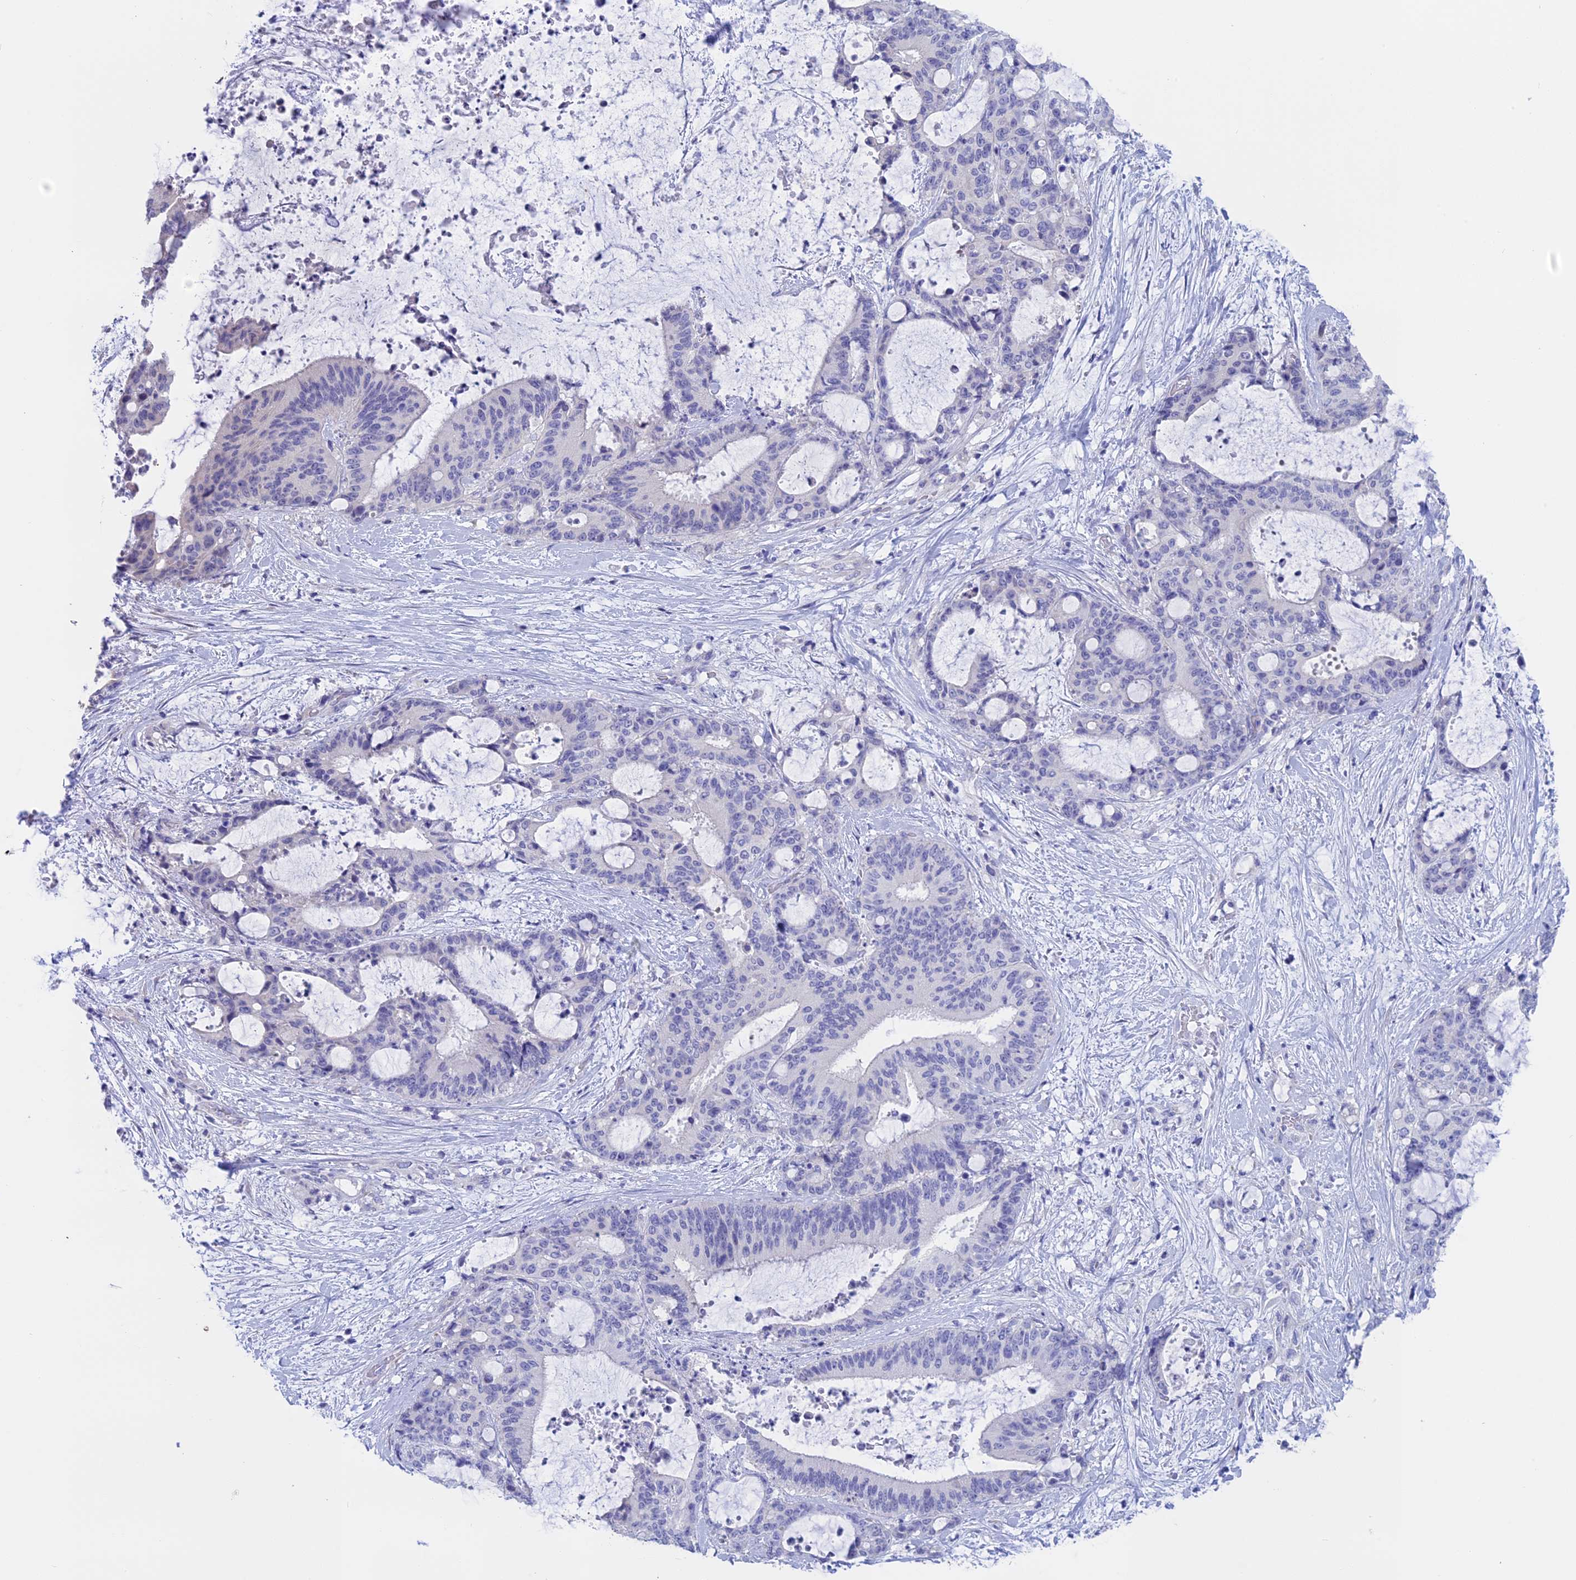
{"staining": {"intensity": "negative", "quantity": "none", "location": "none"}, "tissue": "liver cancer", "cell_type": "Tumor cells", "image_type": "cancer", "snomed": [{"axis": "morphology", "description": "Normal tissue, NOS"}, {"axis": "morphology", "description": "Cholangiocarcinoma"}, {"axis": "topography", "description": "Liver"}, {"axis": "topography", "description": "Peripheral nerve tissue"}], "caption": "Immunohistochemistry of human cholangiocarcinoma (liver) demonstrates no staining in tumor cells.", "gene": "BTBD19", "patient": {"sex": "female", "age": 73}}